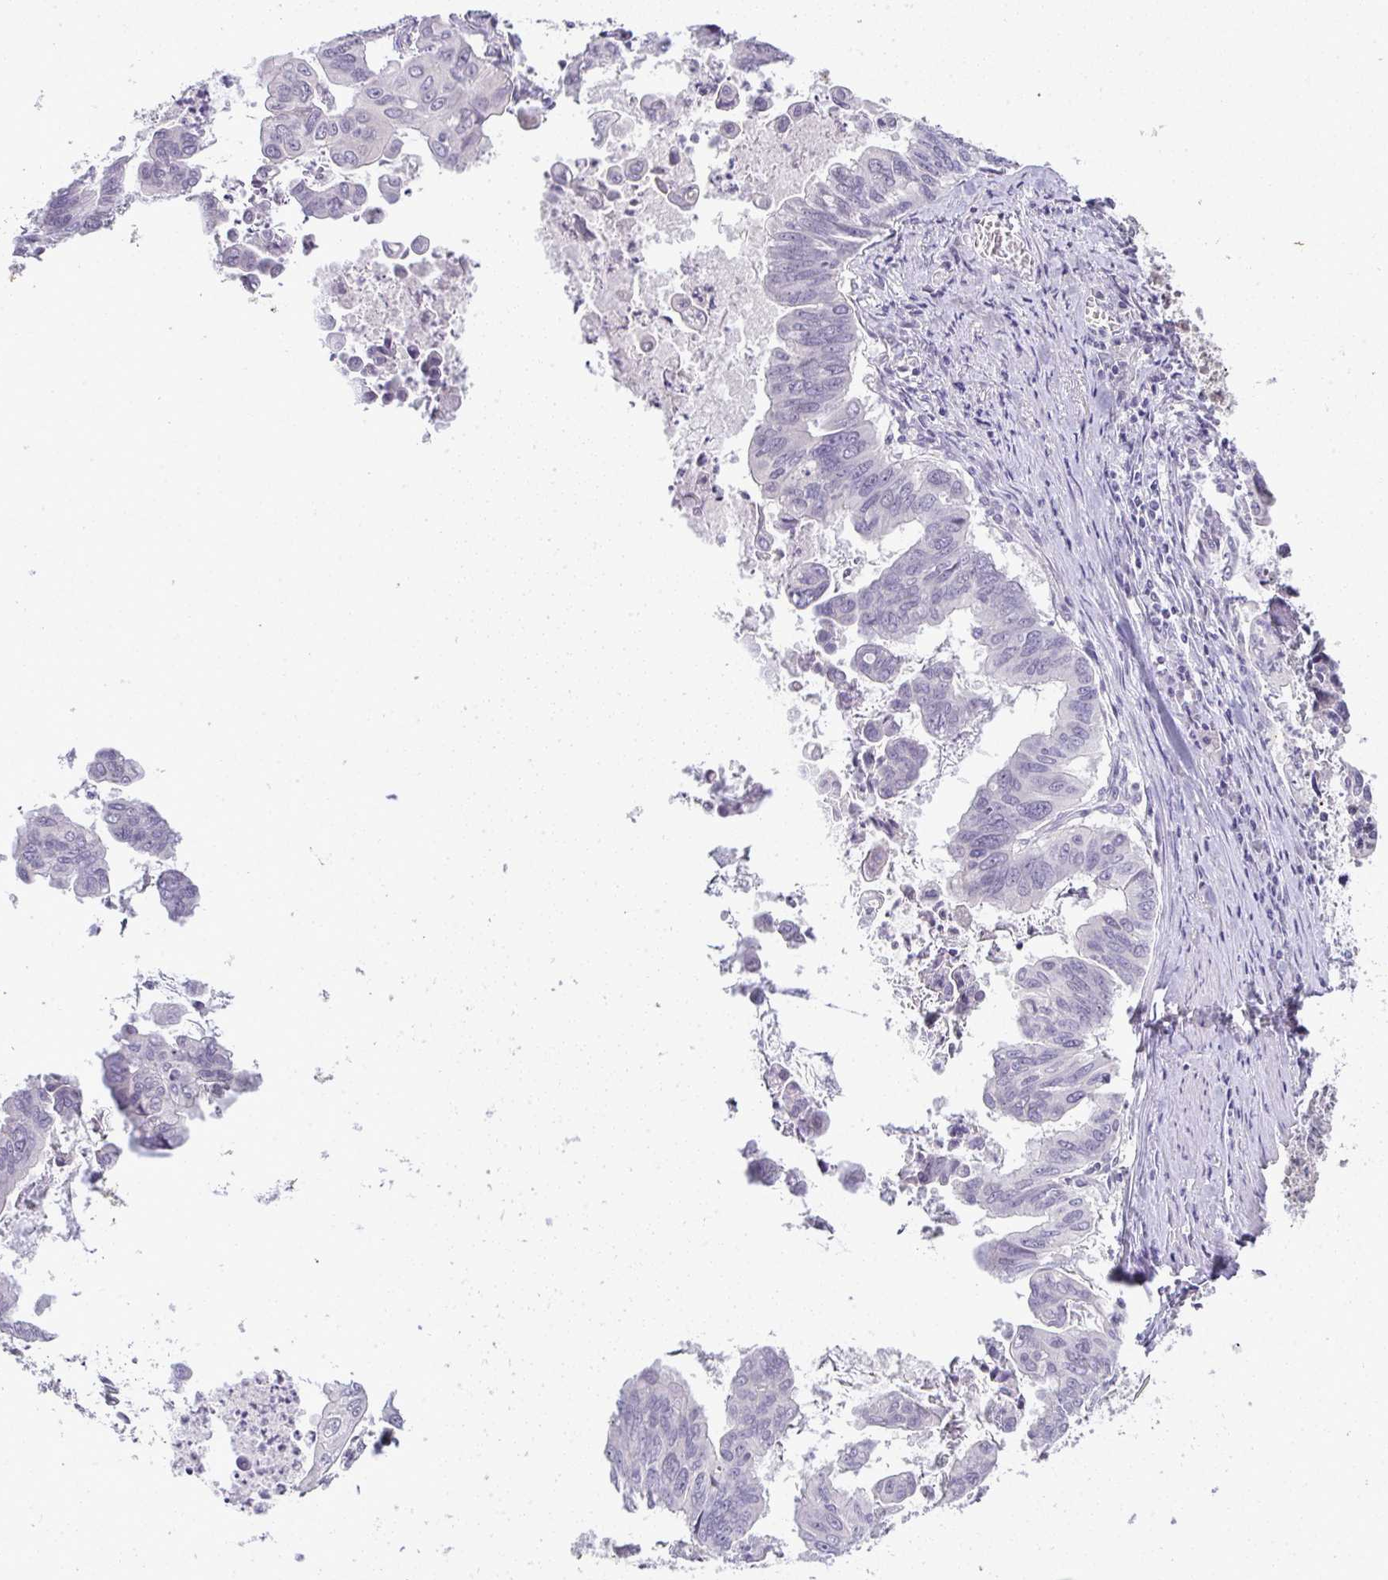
{"staining": {"intensity": "negative", "quantity": "none", "location": "none"}, "tissue": "stomach cancer", "cell_type": "Tumor cells", "image_type": "cancer", "snomed": [{"axis": "morphology", "description": "Adenocarcinoma, NOS"}, {"axis": "topography", "description": "Stomach, upper"}], "caption": "Tumor cells show no significant protein expression in stomach adenocarcinoma.", "gene": "CACNA1S", "patient": {"sex": "male", "age": 80}}